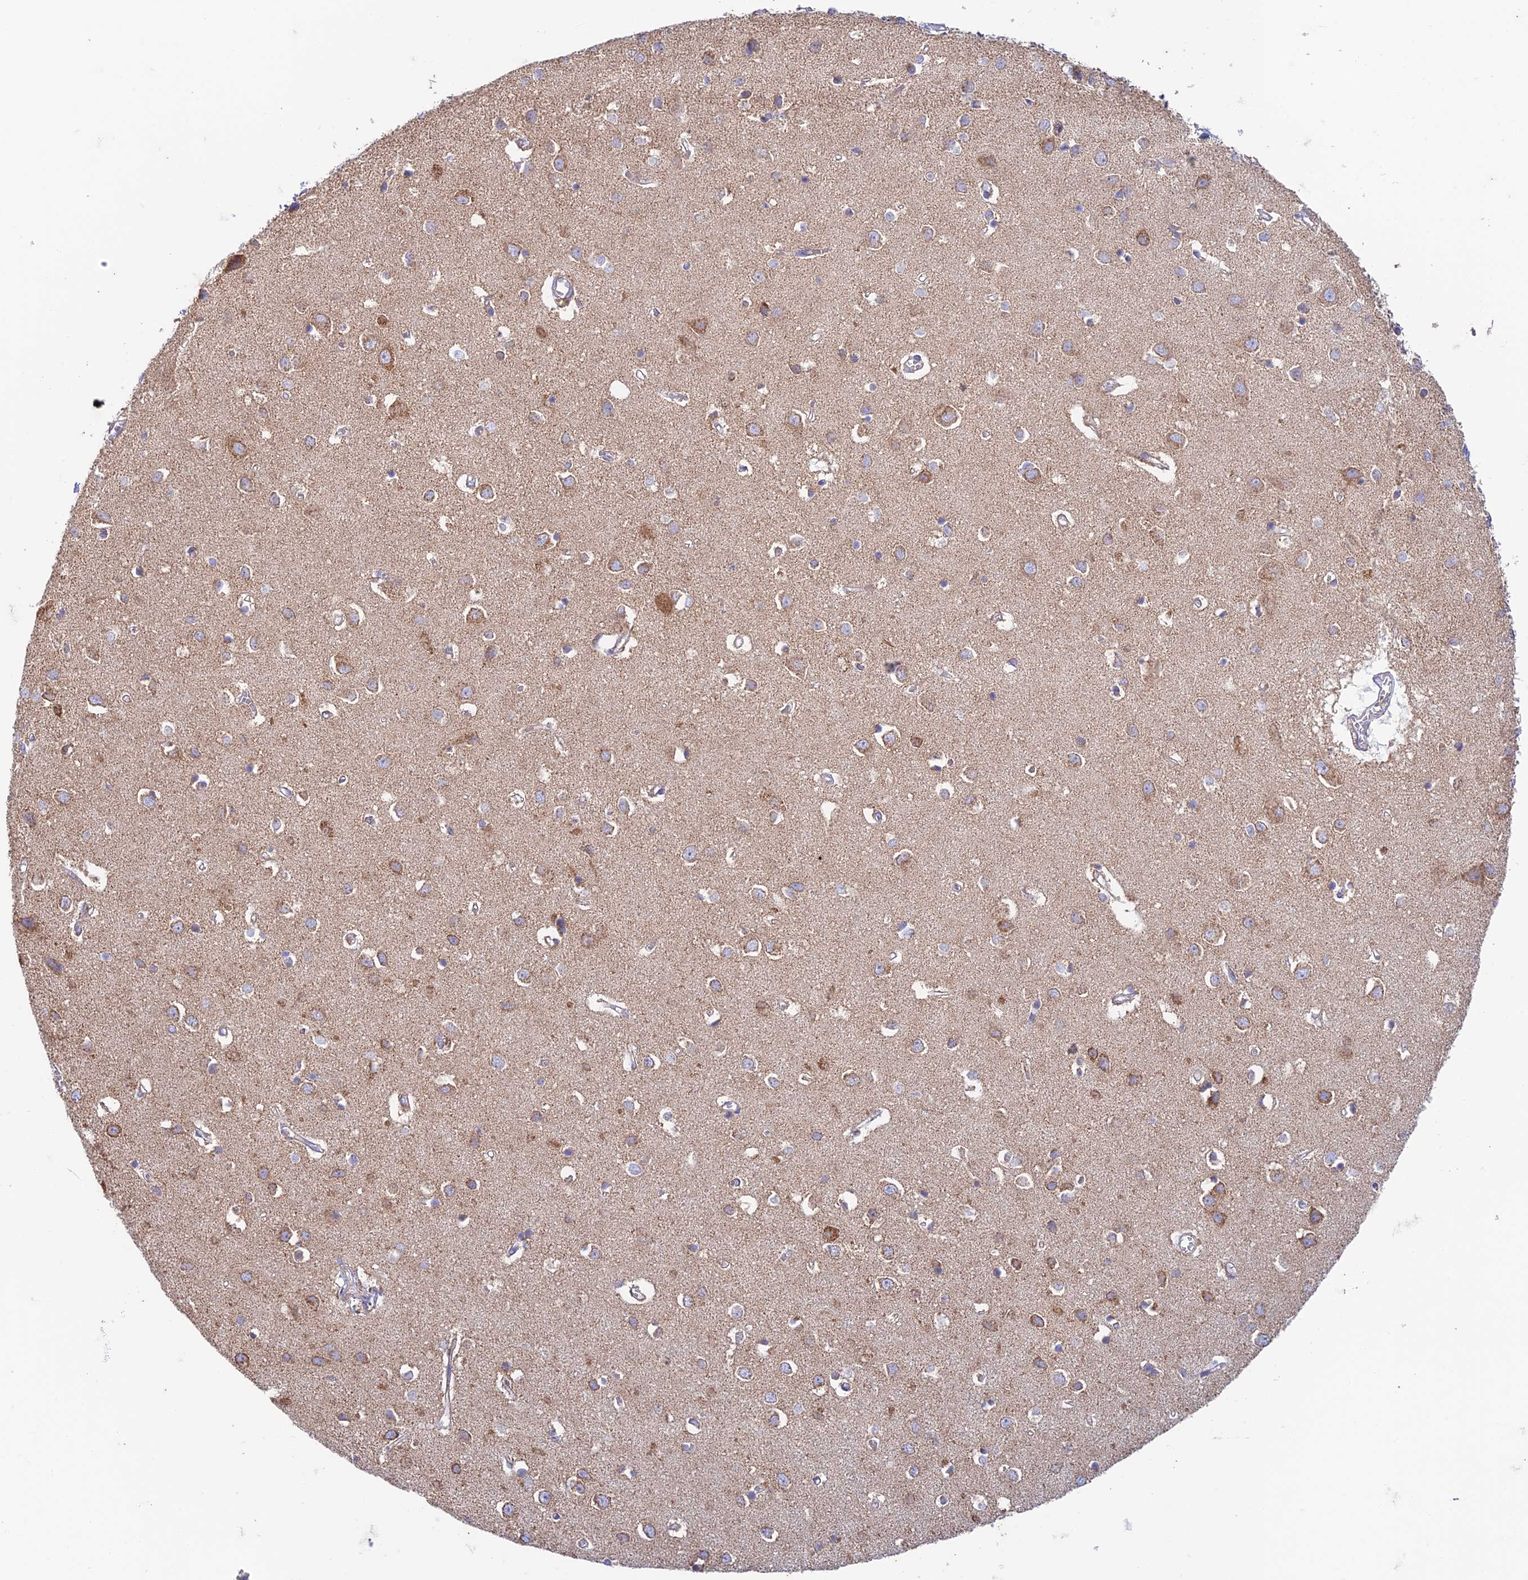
{"staining": {"intensity": "weak", "quantity": "25%-75%", "location": "cytoplasmic/membranous"}, "tissue": "cerebral cortex", "cell_type": "Endothelial cells", "image_type": "normal", "snomed": [{"axis": "morphology", "description": "Normal tissue, NOS"}, {"axis": "topography", "description": "Cerebral cortex"}], "caption": "A brown stain labels weak cytoplasmic/membranous staining of a protein in endothelial cells of unremarkable human cerebral cortex. Immunohistochemistry (ihc) stains the protein of interest in brown and the nuclei are stained blue.", "gene": "ZNF181", "patient": {"sex": "female", "age": 64}}